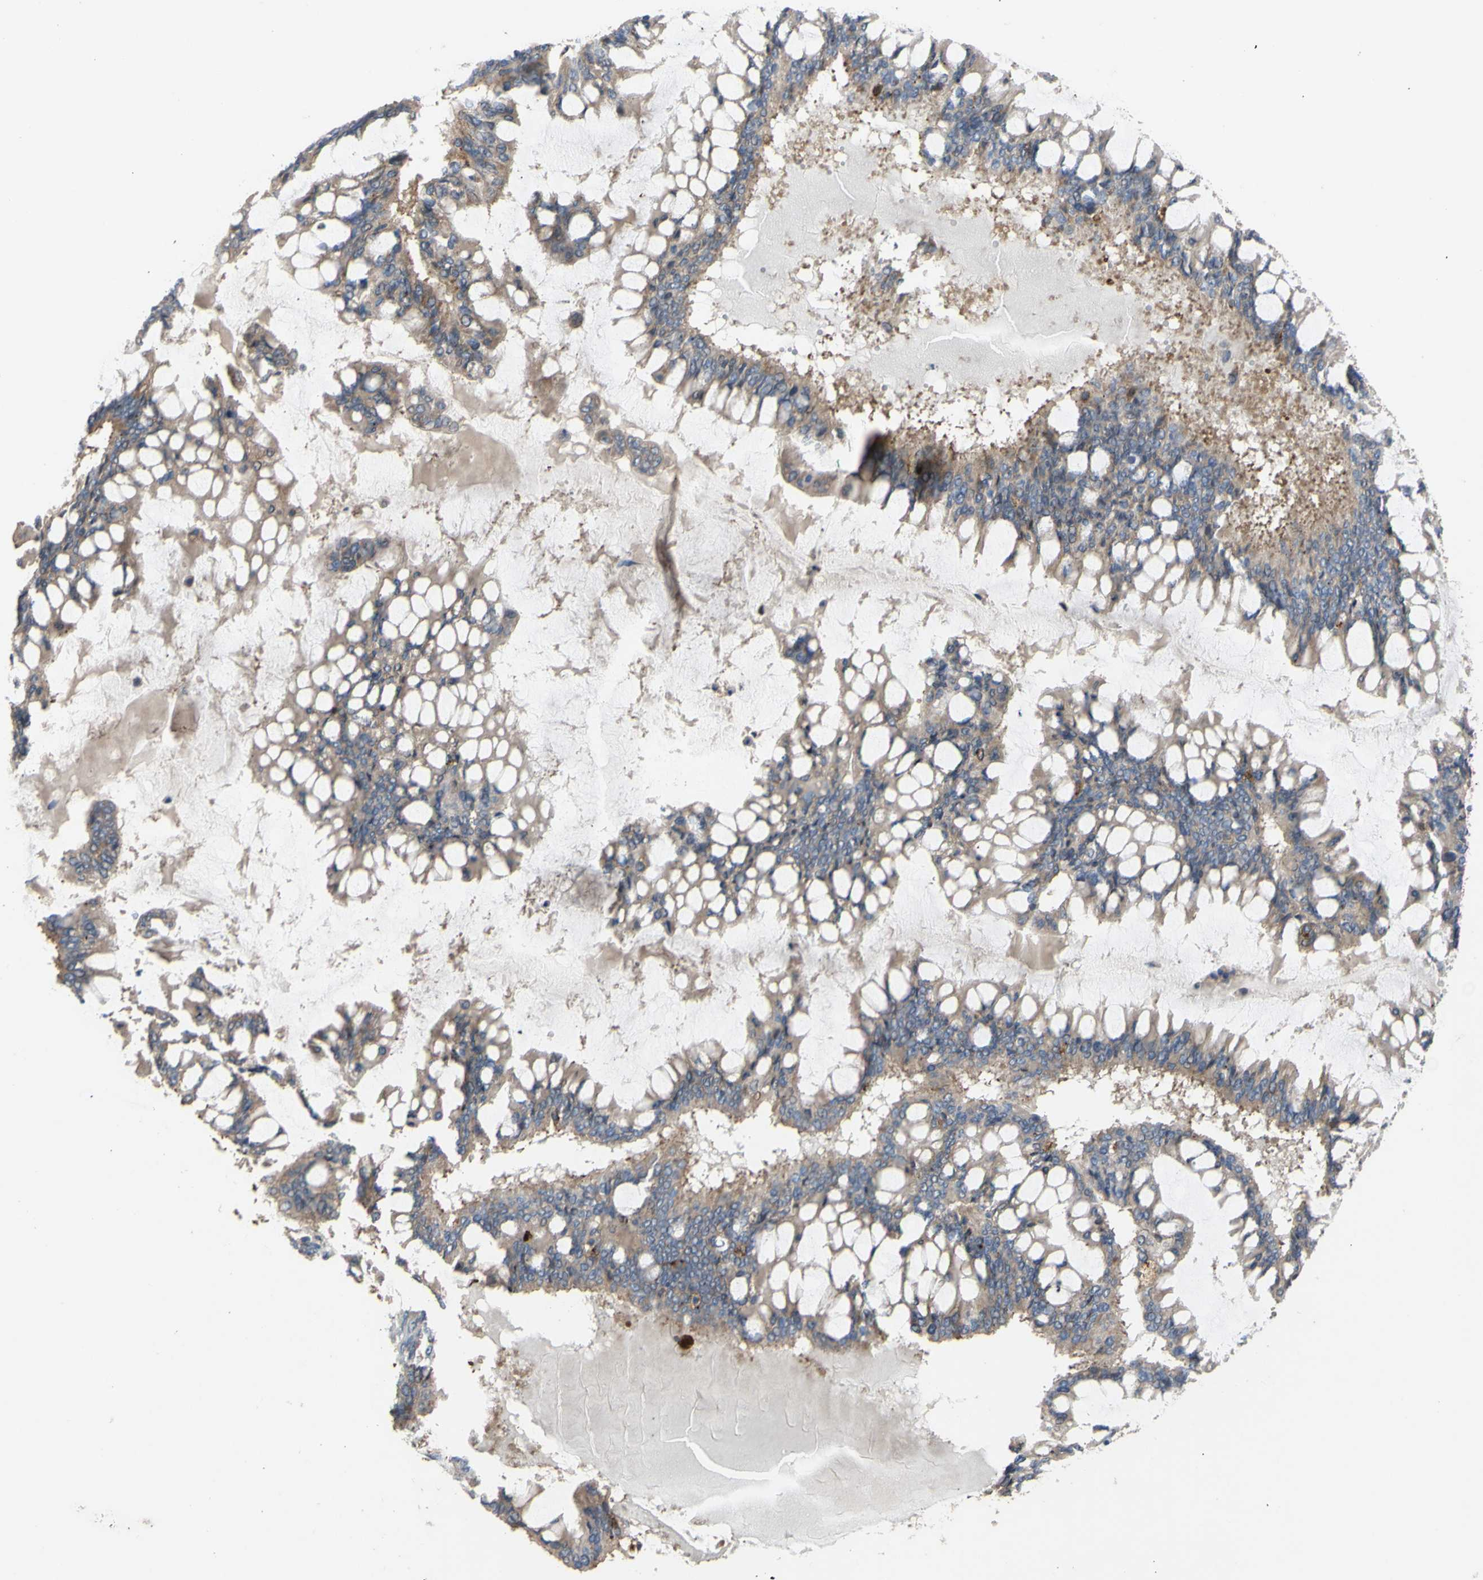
{"staining": {"intensity": "weak", "quantity": ">75%", "location": "cytoplasmic/membranous"}, "tissue": "ovarian cancer", "cell_type": "Tumor cells", "image_type": "cancer", "snomed": [{"axis": "morphology", "description": "Cystadenocarcinoma, mucinous, NOS"}, {"axis": "topography", "description": "Ovary"}], "caption": "Protein analysis of ovarian mucinous cystadenocarcinoma tissue shows weak cytoplasmic/membranous positivity in about >75% of tumor cells.", "gene": "EIF2S3", "patient": {"sex": "female", "age": 73}}